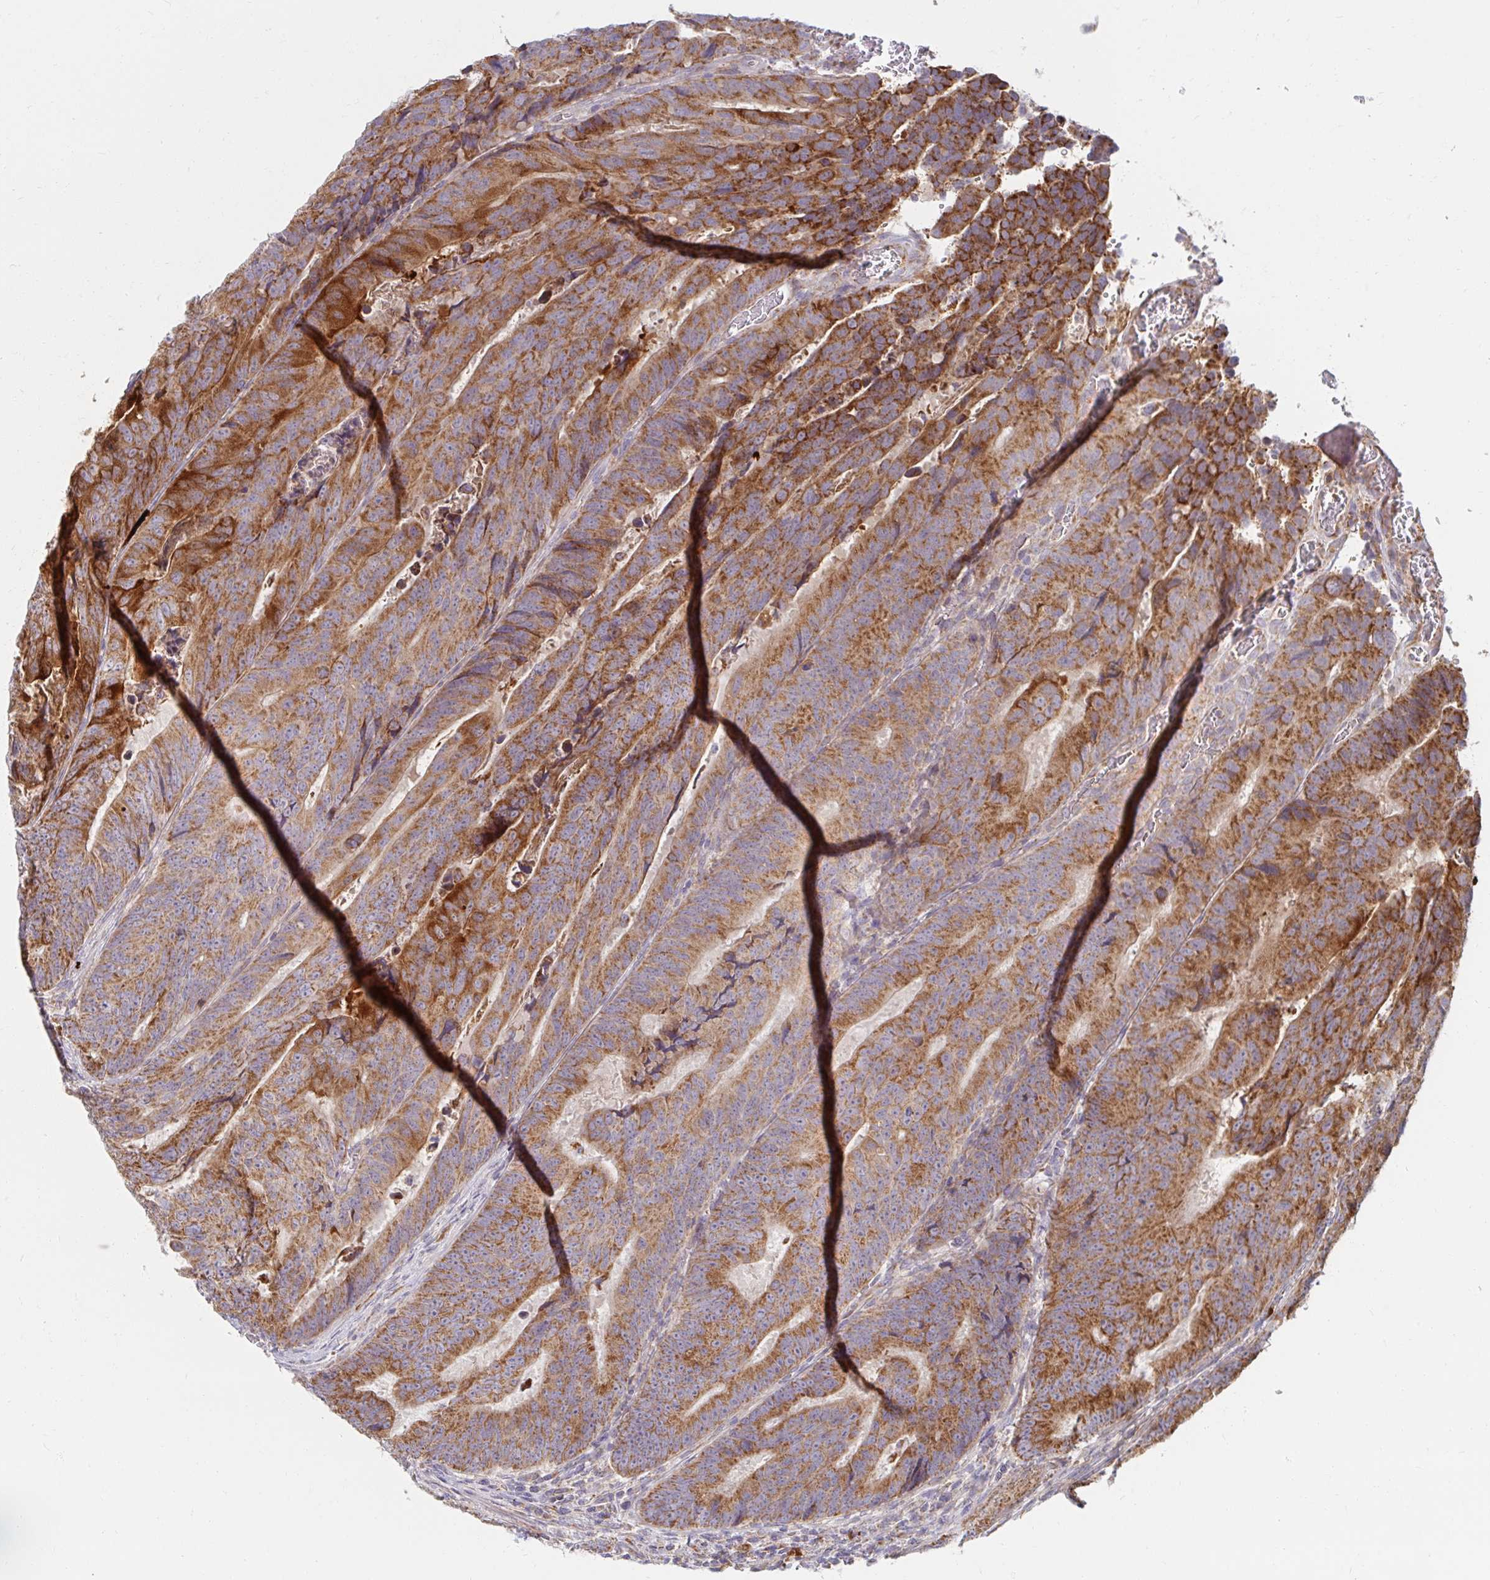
{"staining": {"intensity": "moderate", "quantity": ">75%", "location": "cytoplasmic/membranous"}, "tissue": "colorectal cancer", "cell_type": "Tumor cells", "image_type": "cancer", "snomed": [{"axis": "morphology", "description": "Adenocarcinoma, NOS"}, {"axis": "topography", "description": "Colon"}], "caption": "Moderate cytoplasmic/membranous staining for a protein is seen in about >75% of tumor cells of adenocarcinoma (colorectal) using IHC.", "gene": "SKP2", "patient": {"sex": "female", "age": 48}}